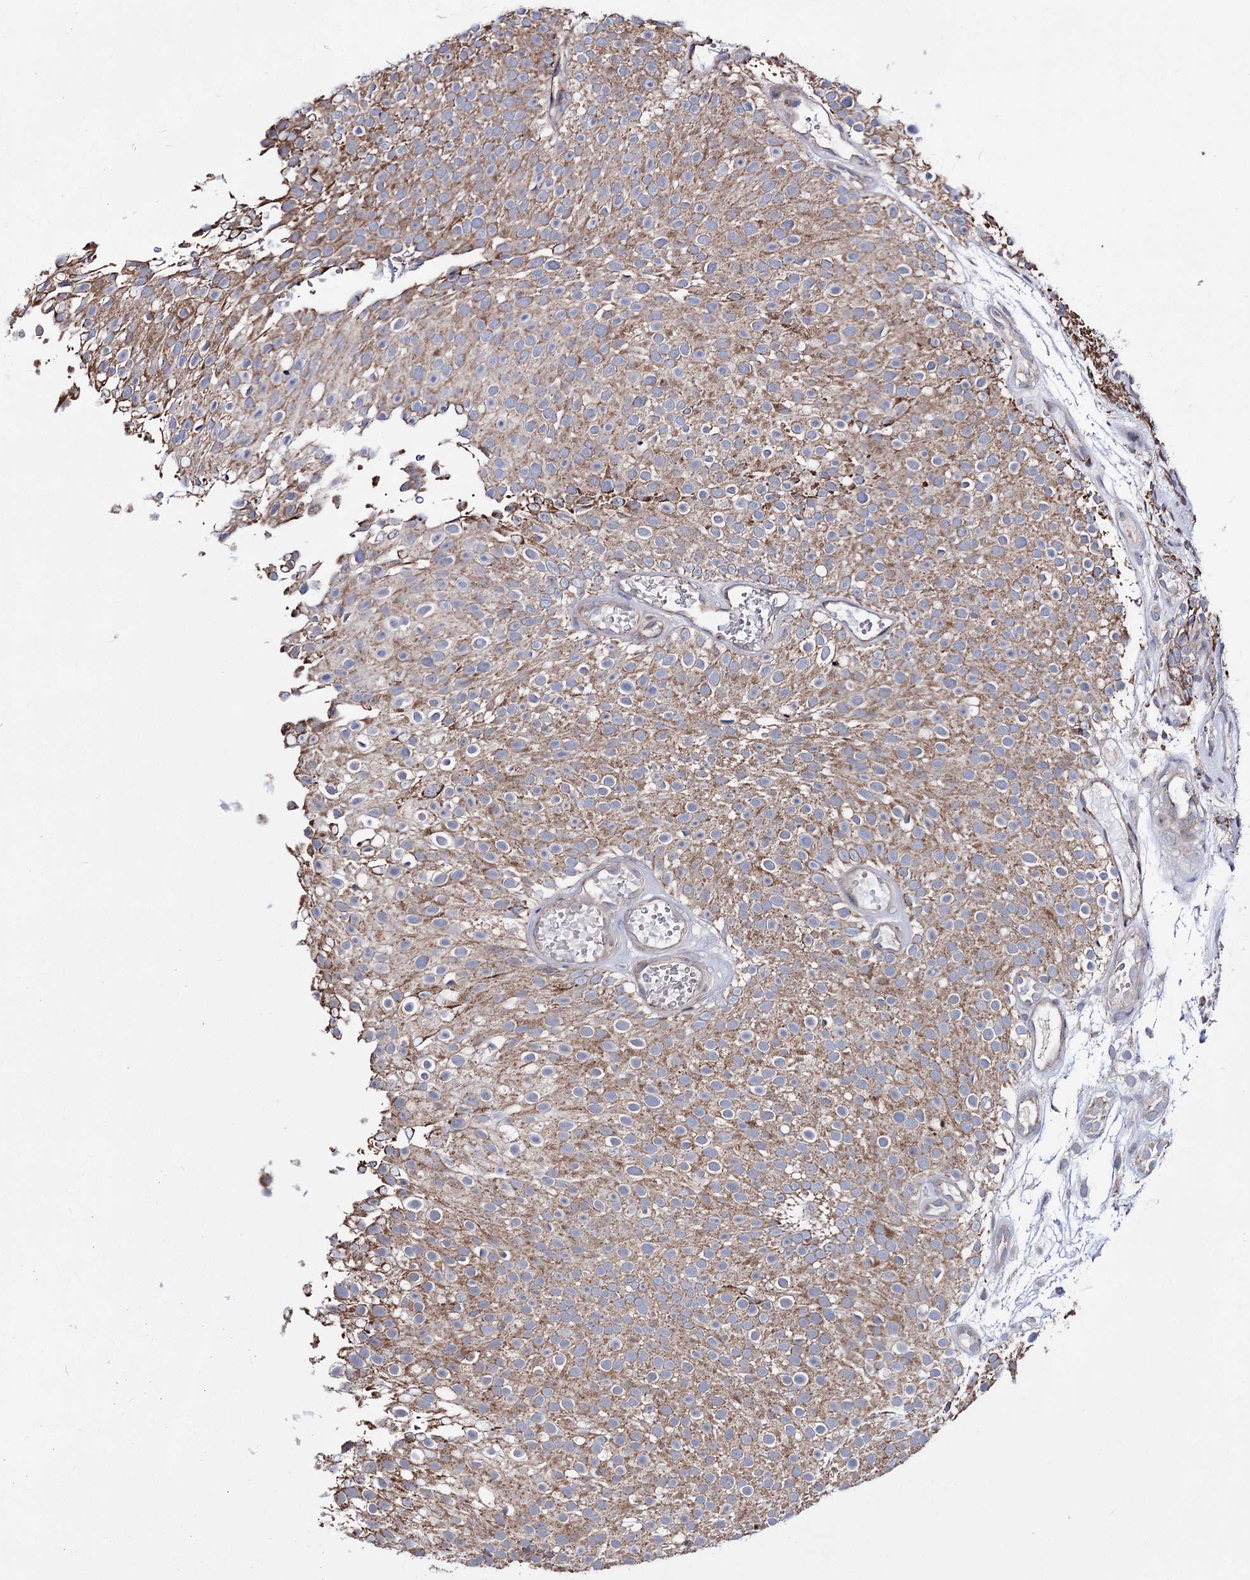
{"staining": {"intensity": "moderate", "quantity": ">75%", "location": "cytoplasmic/membranous"}, "tissue": "urothelial cancer", "cell_type": "Tumor cells", "image_type": "cancer", "snomed": [{"axis": "morphology", "description": "Urothelial carcinoma, Low grade"}, {"axis": "topography", "description": "Urinary bladder"}], "caption": "Low-grade urothelial carcinoma tissue exhibits moderate cytoplasmic/membranous staining in approximately >75% of tumor cells (DAB (3,3'-diaminobenzidine) IHC with brightfield microscopy, high magnification).", "gene": "CREB3L4", "patient": {"sex": "male", "age": 78}}